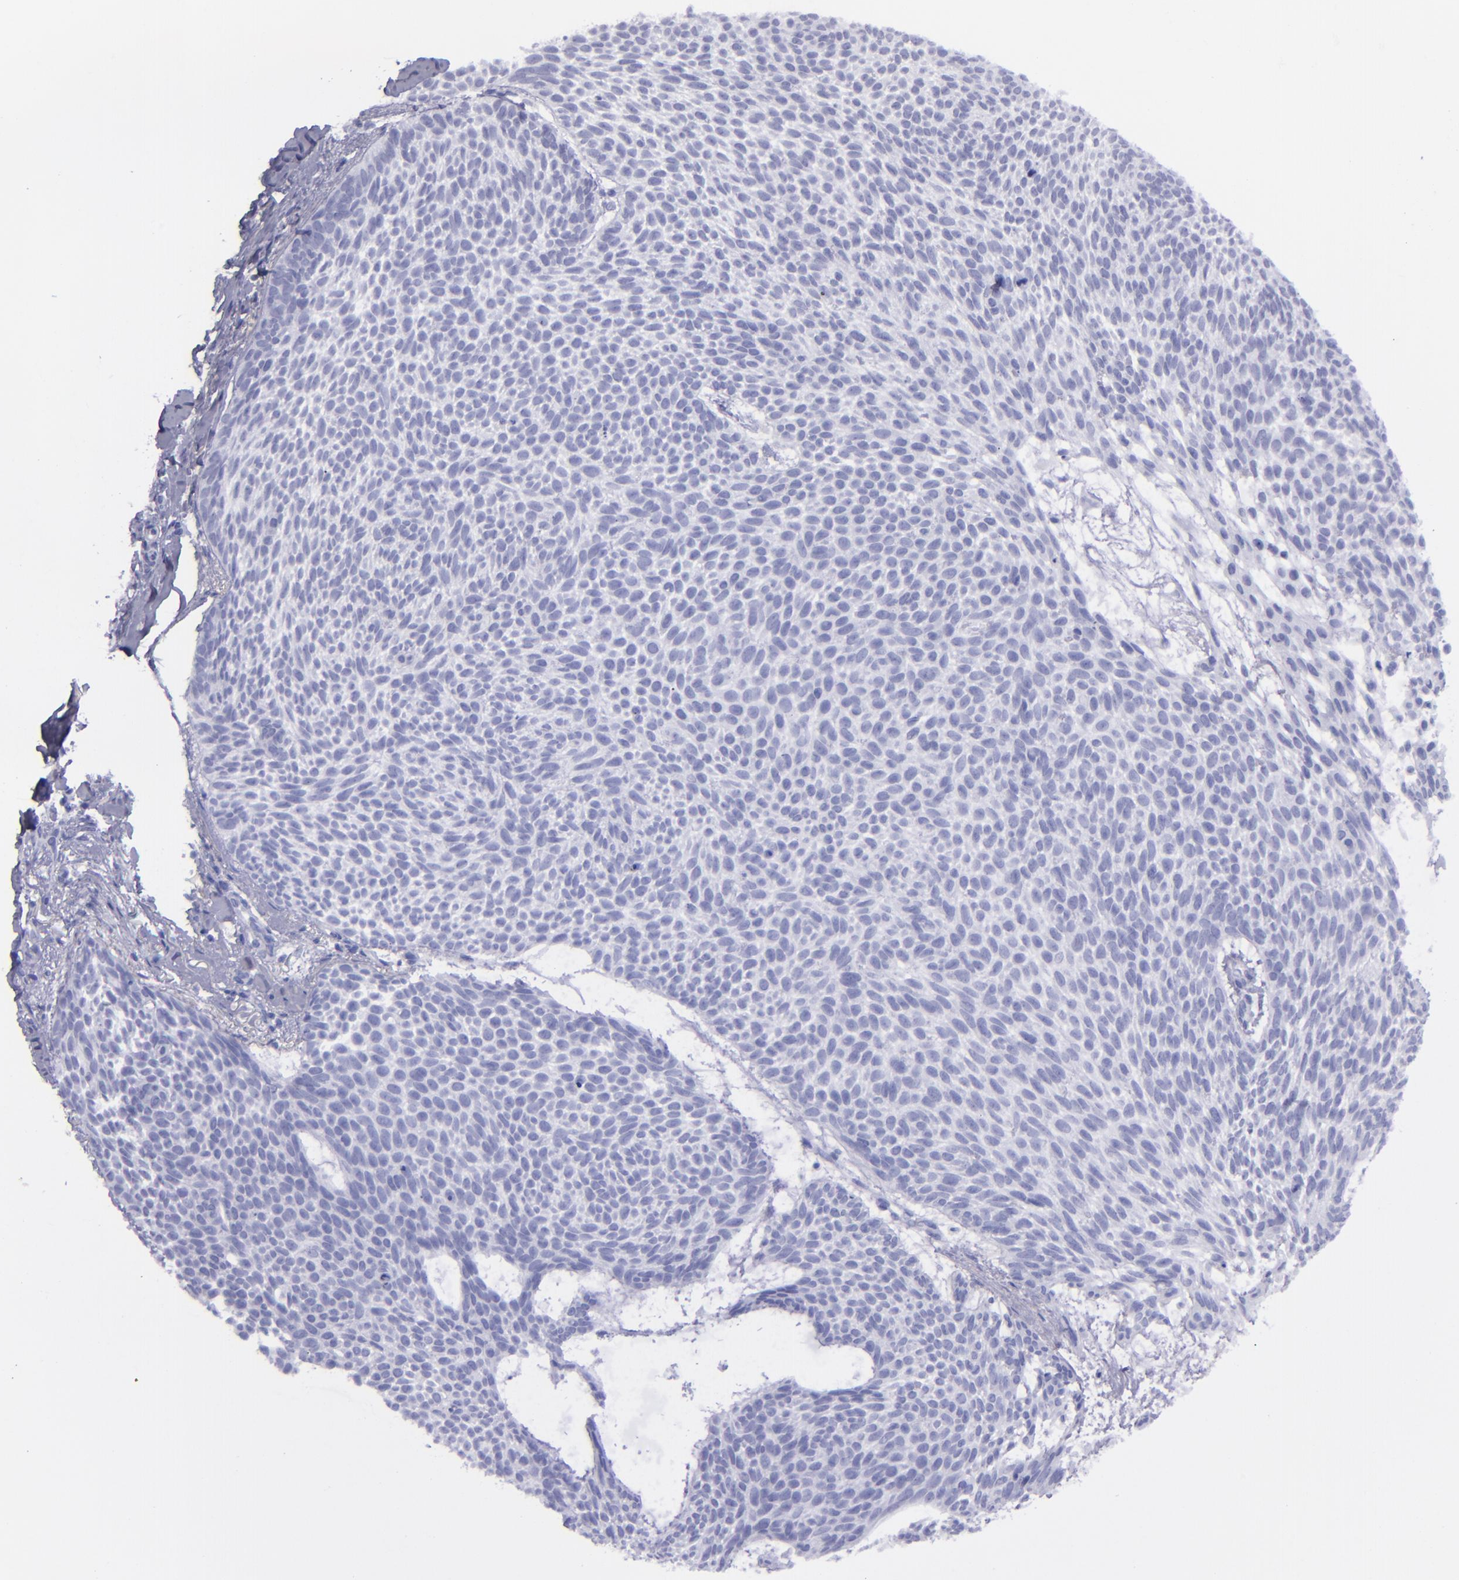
{"staining": {"intensity": "negative", "quantity": "none", "location": "none"}, "tissue": "skin cancer", "cell_type": "Tumor cells", "image_type": "cancer", "snomed": [{"axis": "morphology", "description": "Basal cell carcinoma"}, {"axis": "topography", "description": "Skin"}], "caption": "Skin cancer stained for a protein using immunohistochemistry displays no positivity tumor cells.", "gene": "EFCAB13", "patient": {"sex": "male", "age": 84}}